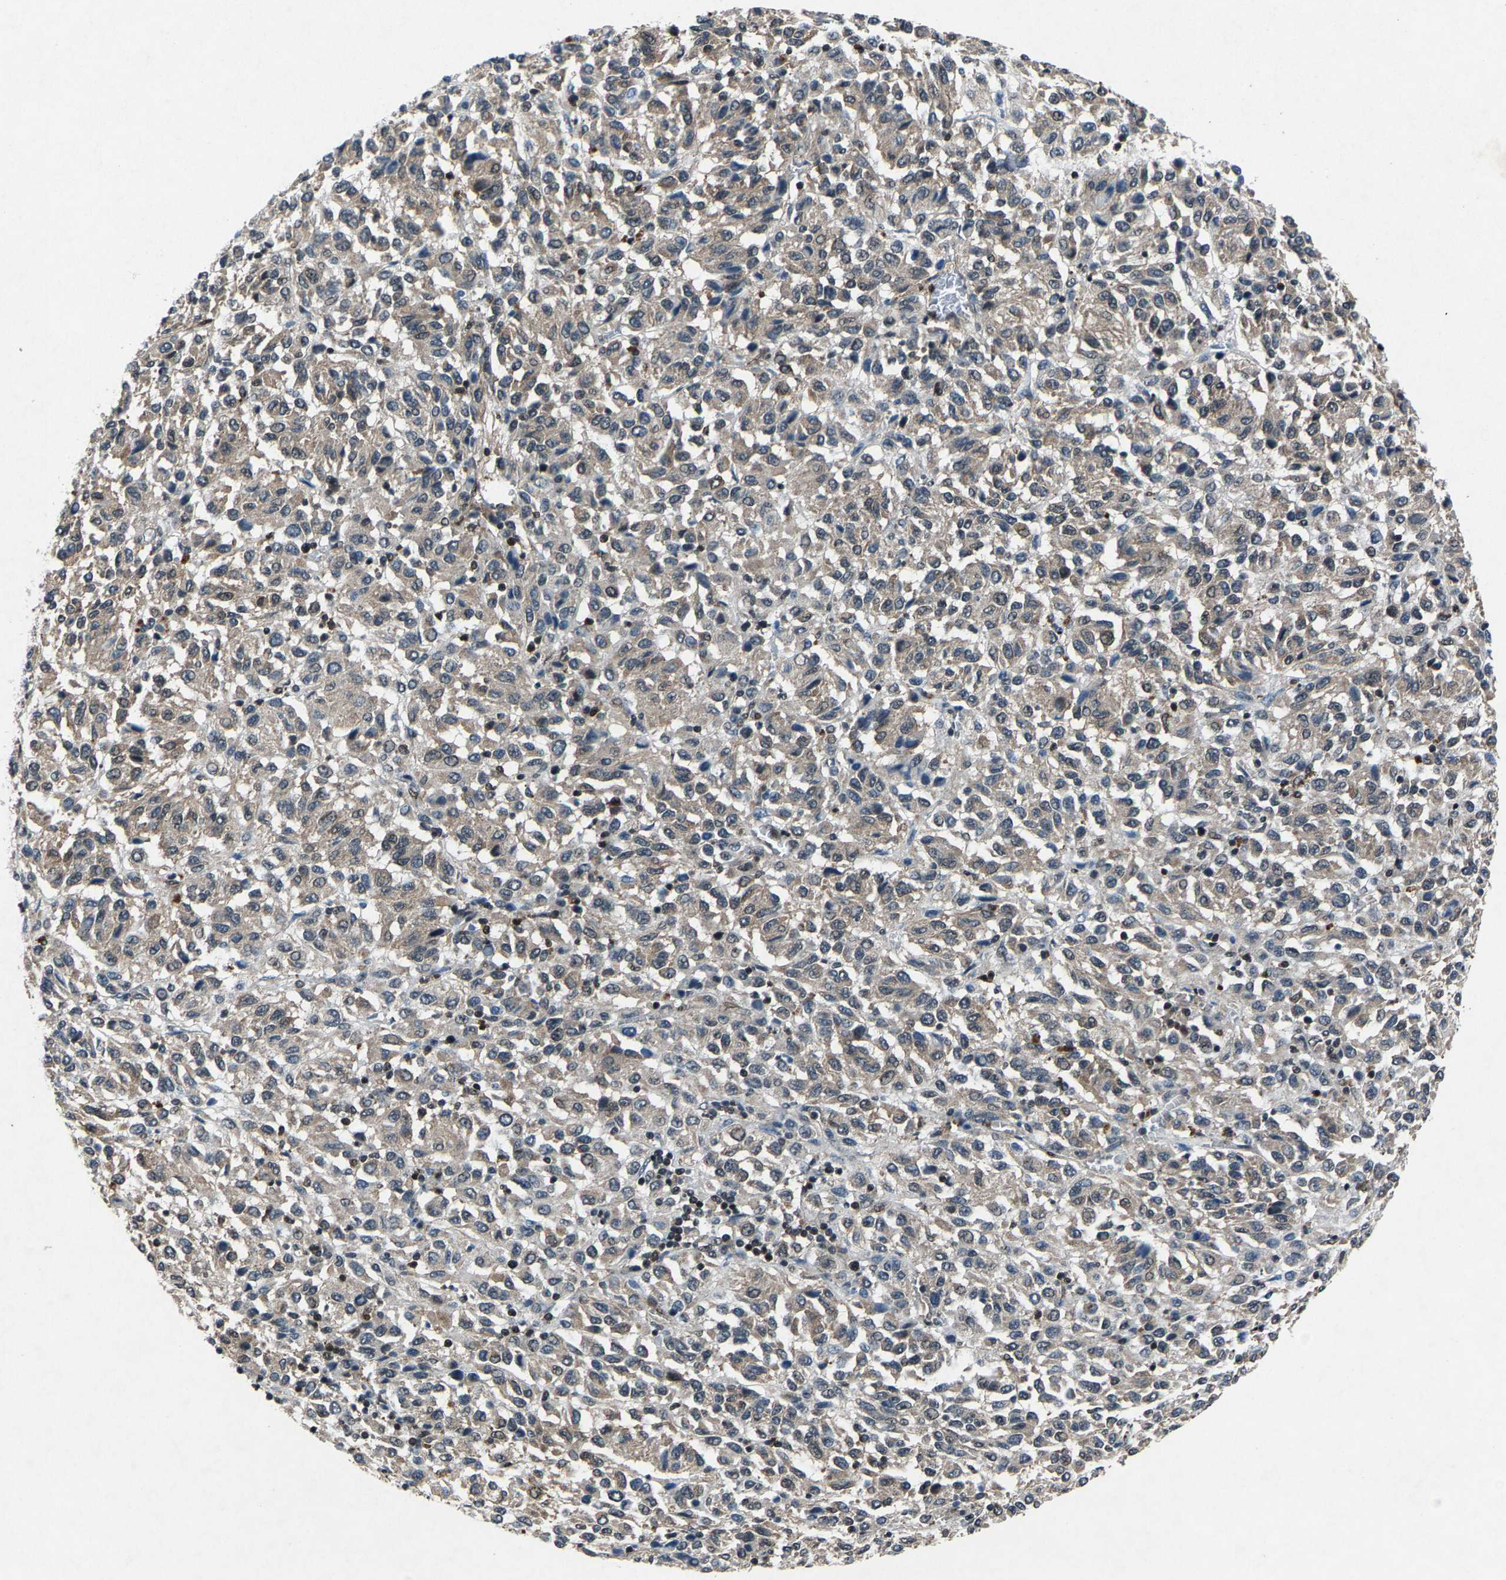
{"staining": {"intensity": "weak", "quantity": ">75%", "location": "cytoplasmic/membranous"}, "tissue": "melanoma", "cell_type": "Tumor cells", "image_type": "cancer", "snomed": [{"axis": "morphology", "description": "Malignant melanoma, Metastatic site"}, {"axis": "topography", "description": "Lung"}], "caption": "Immunohistochemical staining of malignant melanoma (metastatic site) demonstrates low levels of weak cytoplasmic/membranous staining in about >75% of tumor cells.", "gene": "ATXN3", "patient": {"sex": "male", "age": 64}}